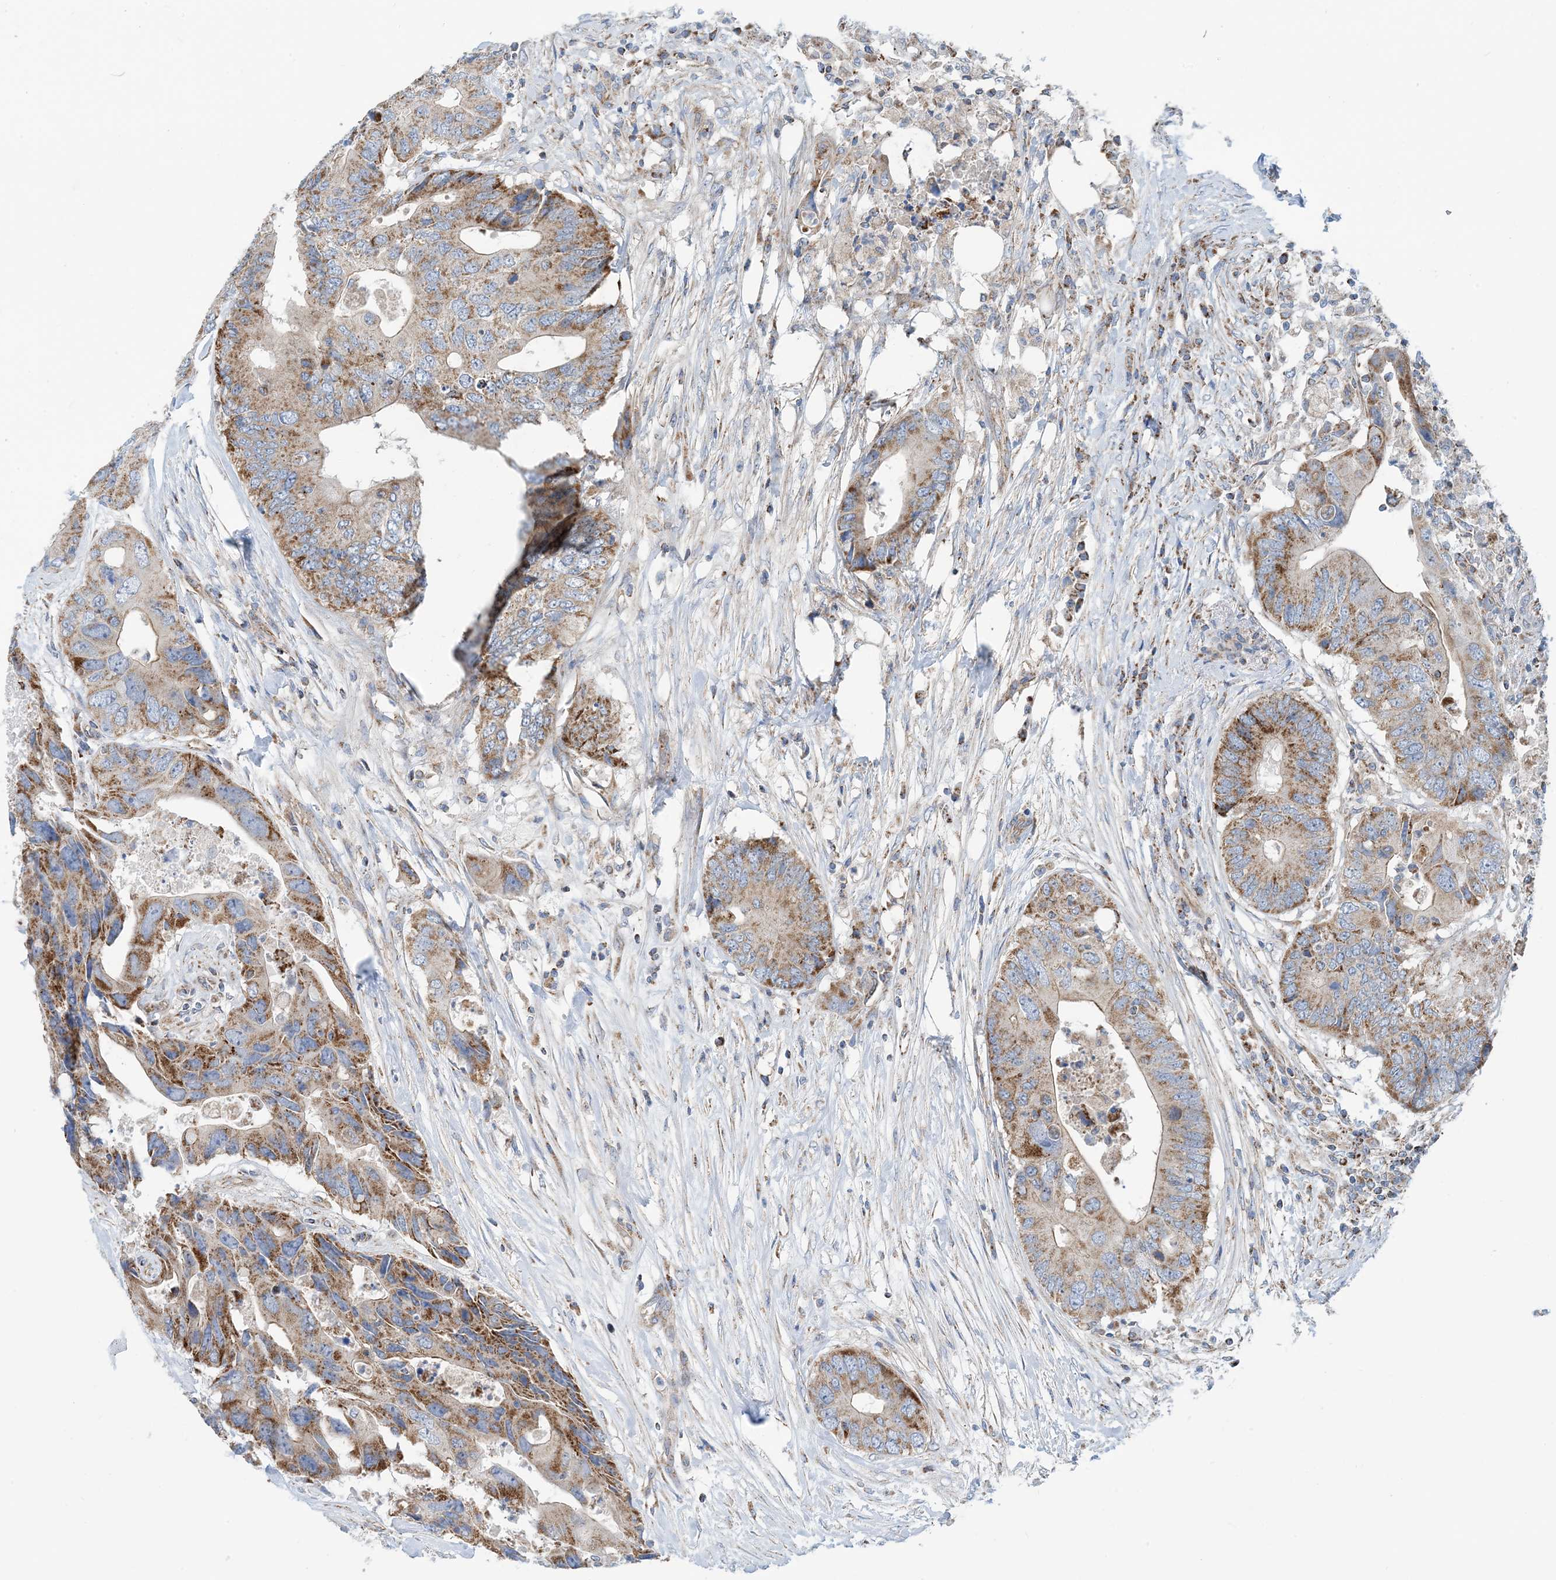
{"staining": {"intensity": "moderate", "quantity": ">75%", "location": "cytoplasmic/membranous"}, "tissue": "colorectal cancer", "cell_type": "Tumor cells", "image_type": "cancer", "snomed": [{"axis": "morphology", "description": "Adenocarcinoma, NOS"}, {"axis": "topography", "description": "Colon"}], "caption": "There is medium levels of moderate cytoplasmic/membranous positivity in tumor cells of colorectal cancer (adenocarcinoma), as demonstrated by immunohistochemical staining (brown color).", "gene": "PHOSPHO2", "patient": {"sex": "male", "age": 71}}